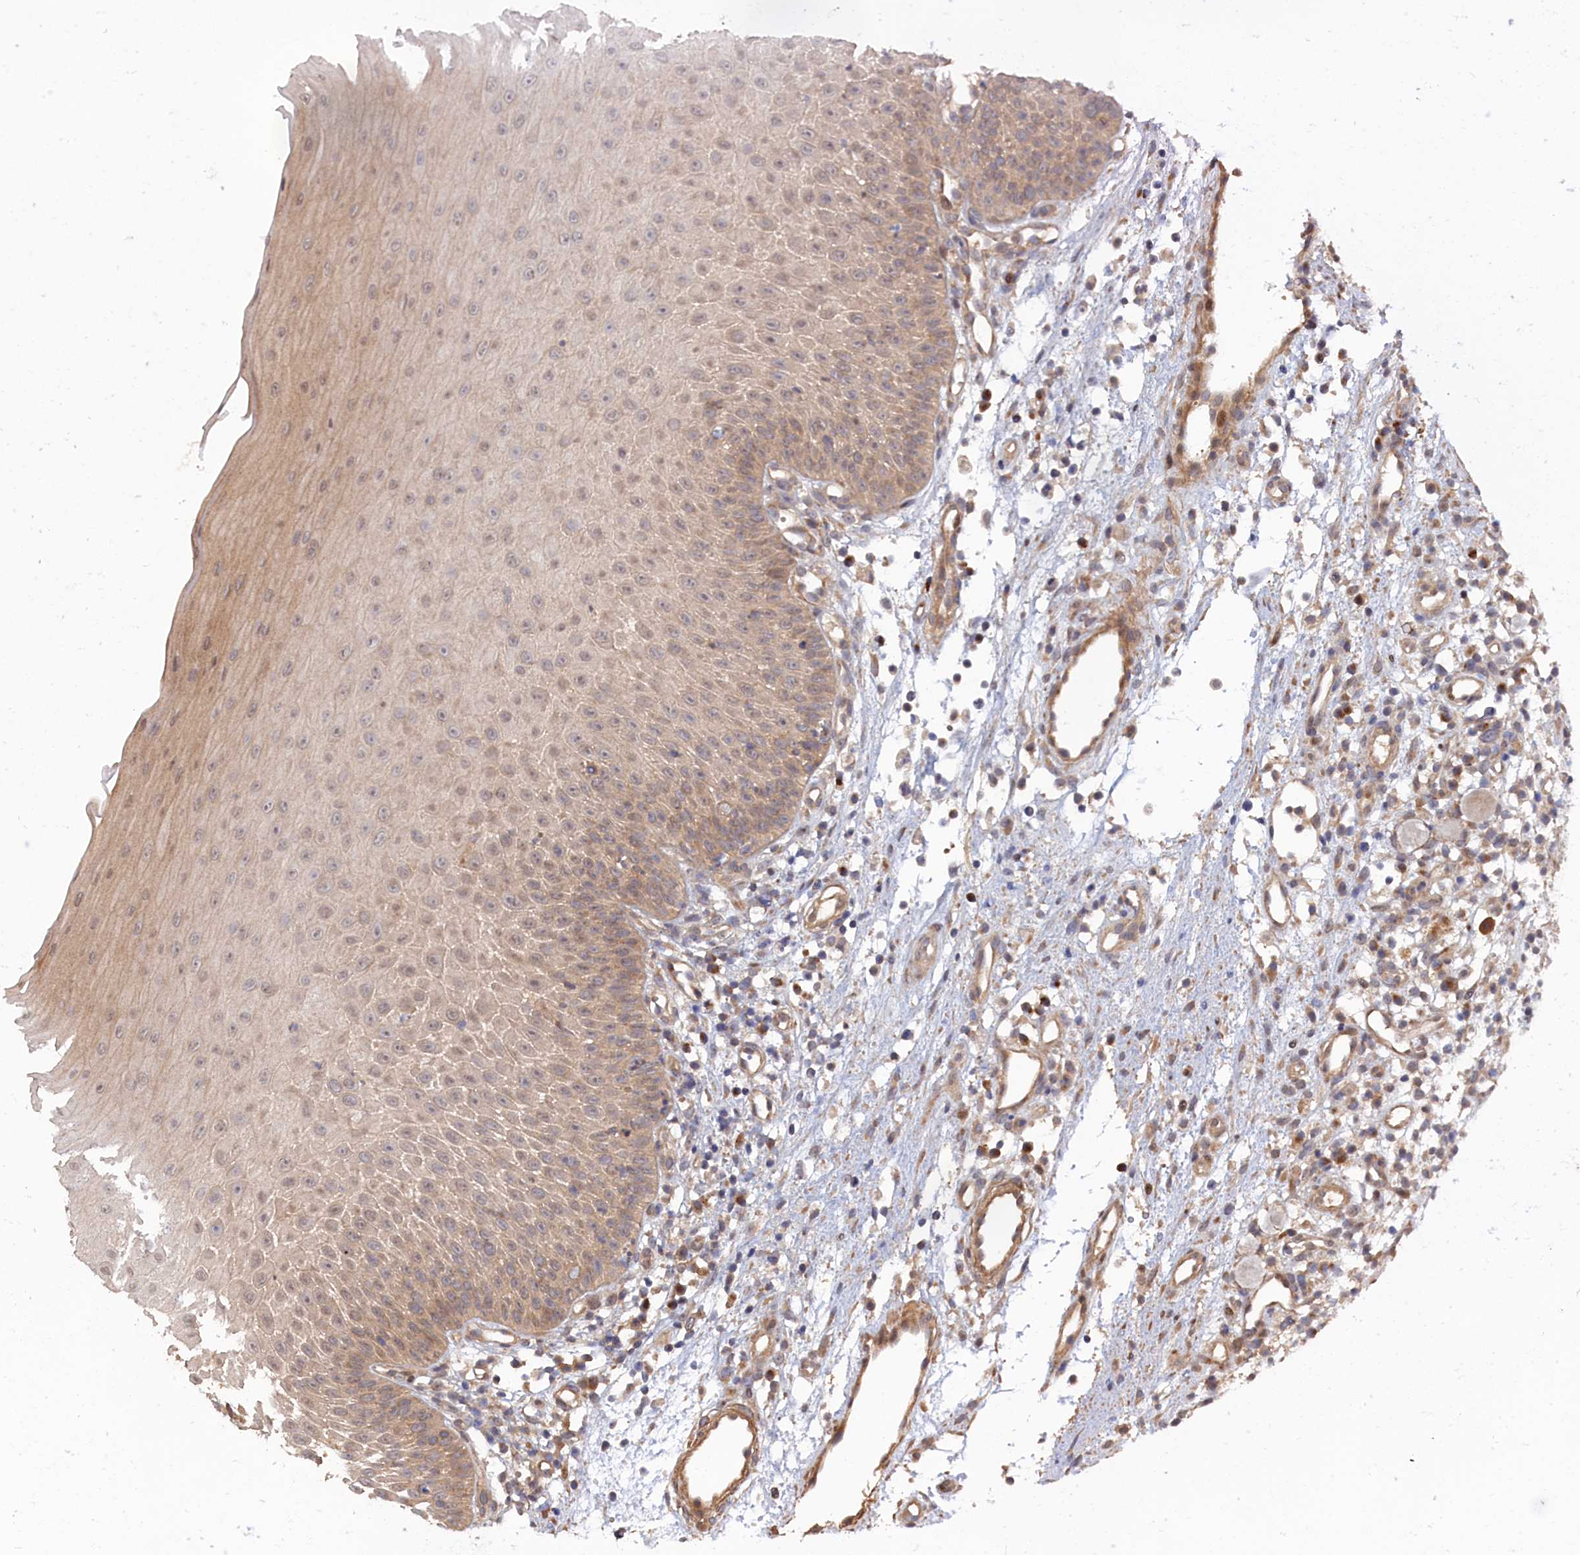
{"staining": {"intensity": "moderate", "quantity": "25%-75%", "location": "cytoplasmic/membranous,nuclear"}, "tissue": "oral mucosa", "cell_type": "Squamous epithelial cells", "image_type": "normal", "snomed": [{"axis": "morphology", "description": "Normal tissue, NOS"}, {"axis": "topography", "description": "Oral tissue"}], "caption": "This micrograph shows IHC staining of unremarkable human oral mucosa, with medium moderate cytoplasmic/membranous,nuclear expression in approximately 25%-75% of squamous epithelial cells.", "gene": "ELOVL6", "patient": {"sex": "female", "age": 13}}